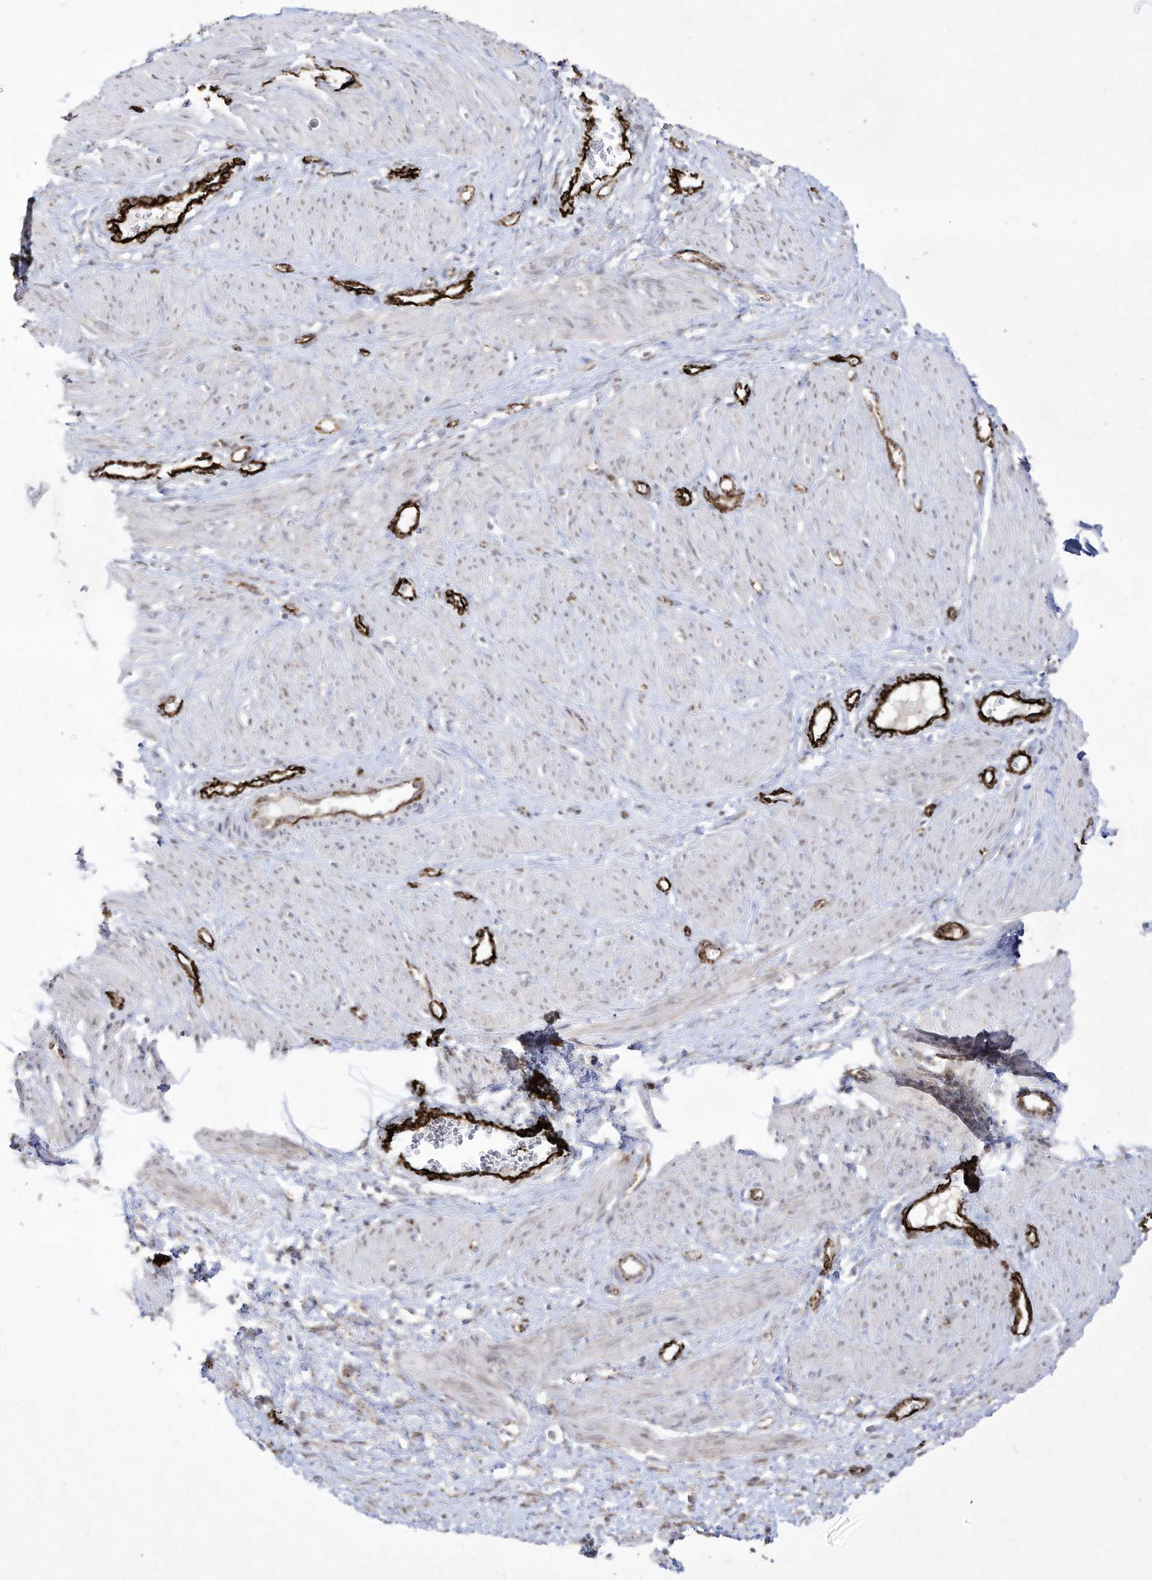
{"staining": {"intensity": "negative", "quantity": "none", "location": "none"}, "tissue": "smooth muscle", "cell_type": "Smooth muscle cells", "image_type": "normal", "snomed": [{"axis": "morphology", "description": "Normal tissue, NOS"}, {"axis": "topography", "description": "Endometrium"}], "caption": "Immunohistochemistry (IHC) micrograph of normal smooth muscle: human smooth muscle stained with DAB (3,3'-diaminobenzidine) exhibits no significant protein staining in smooth muscle cells. The staining is performed using DAB brown chromogen with nuclei counter-stained in using hematoxylin.", "gene": "ZGRF1", "patient": {"sex": "female", "age": 33}}